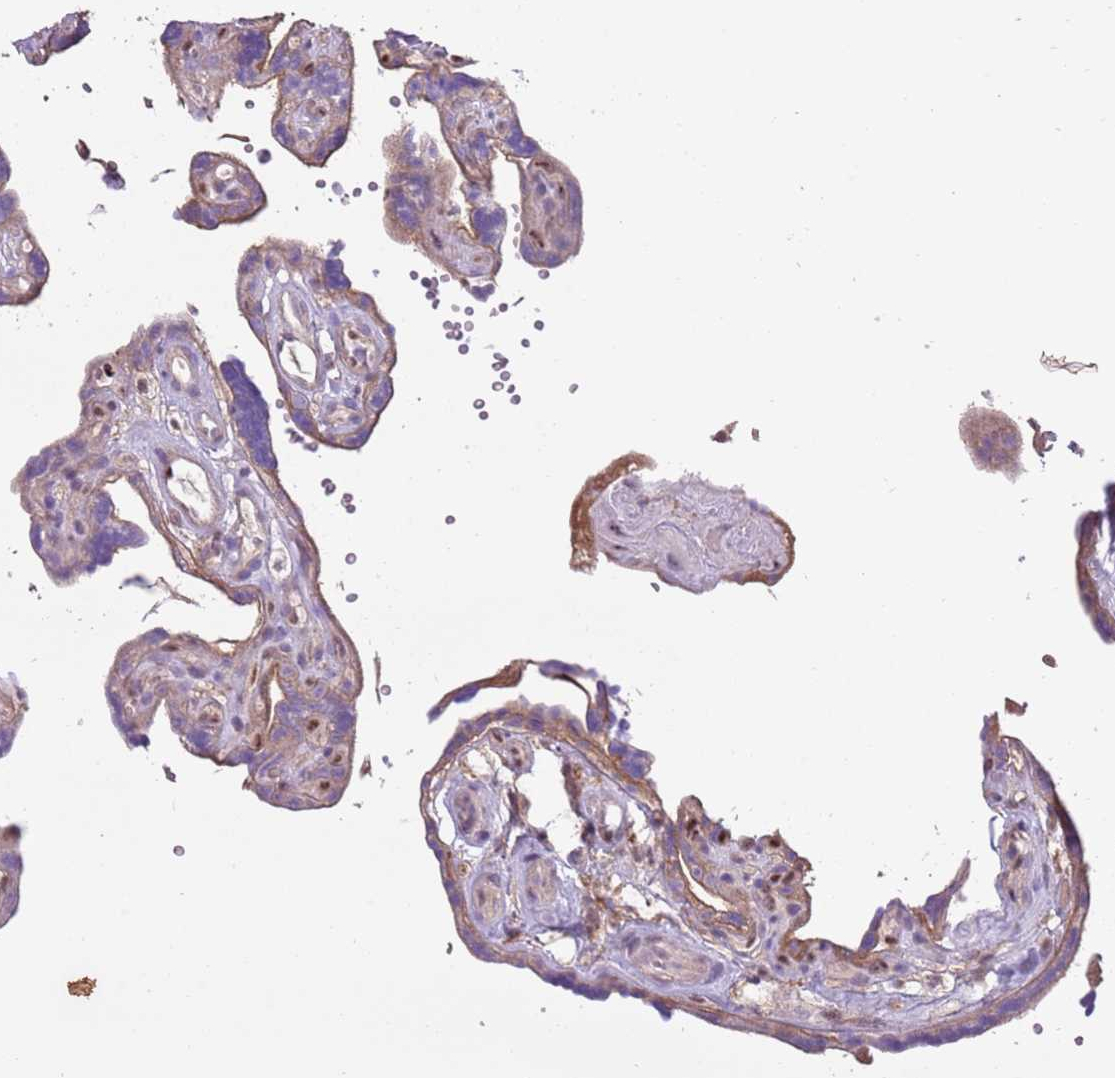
{"staining": {"intensity": "weak", "quantity": ">75%", "location": "cytoplasmic/membranous"}, "tissue": "placenta", "cell_type": "Decidual cells", "image_type": "normal", "snomed": [{"axis": "morphology", "description": "Normal tissue, NOS"}, {"axis": "topography", "description": "Placenta"}], "caption": "A brown stain shows weak cytoplasmic/membranous expression of a protein in decidual cells of normal human placenta. Nuclei are stained in blue.", "gene": "CAPN9", "patient": {"sex": "female", "age": 30}}